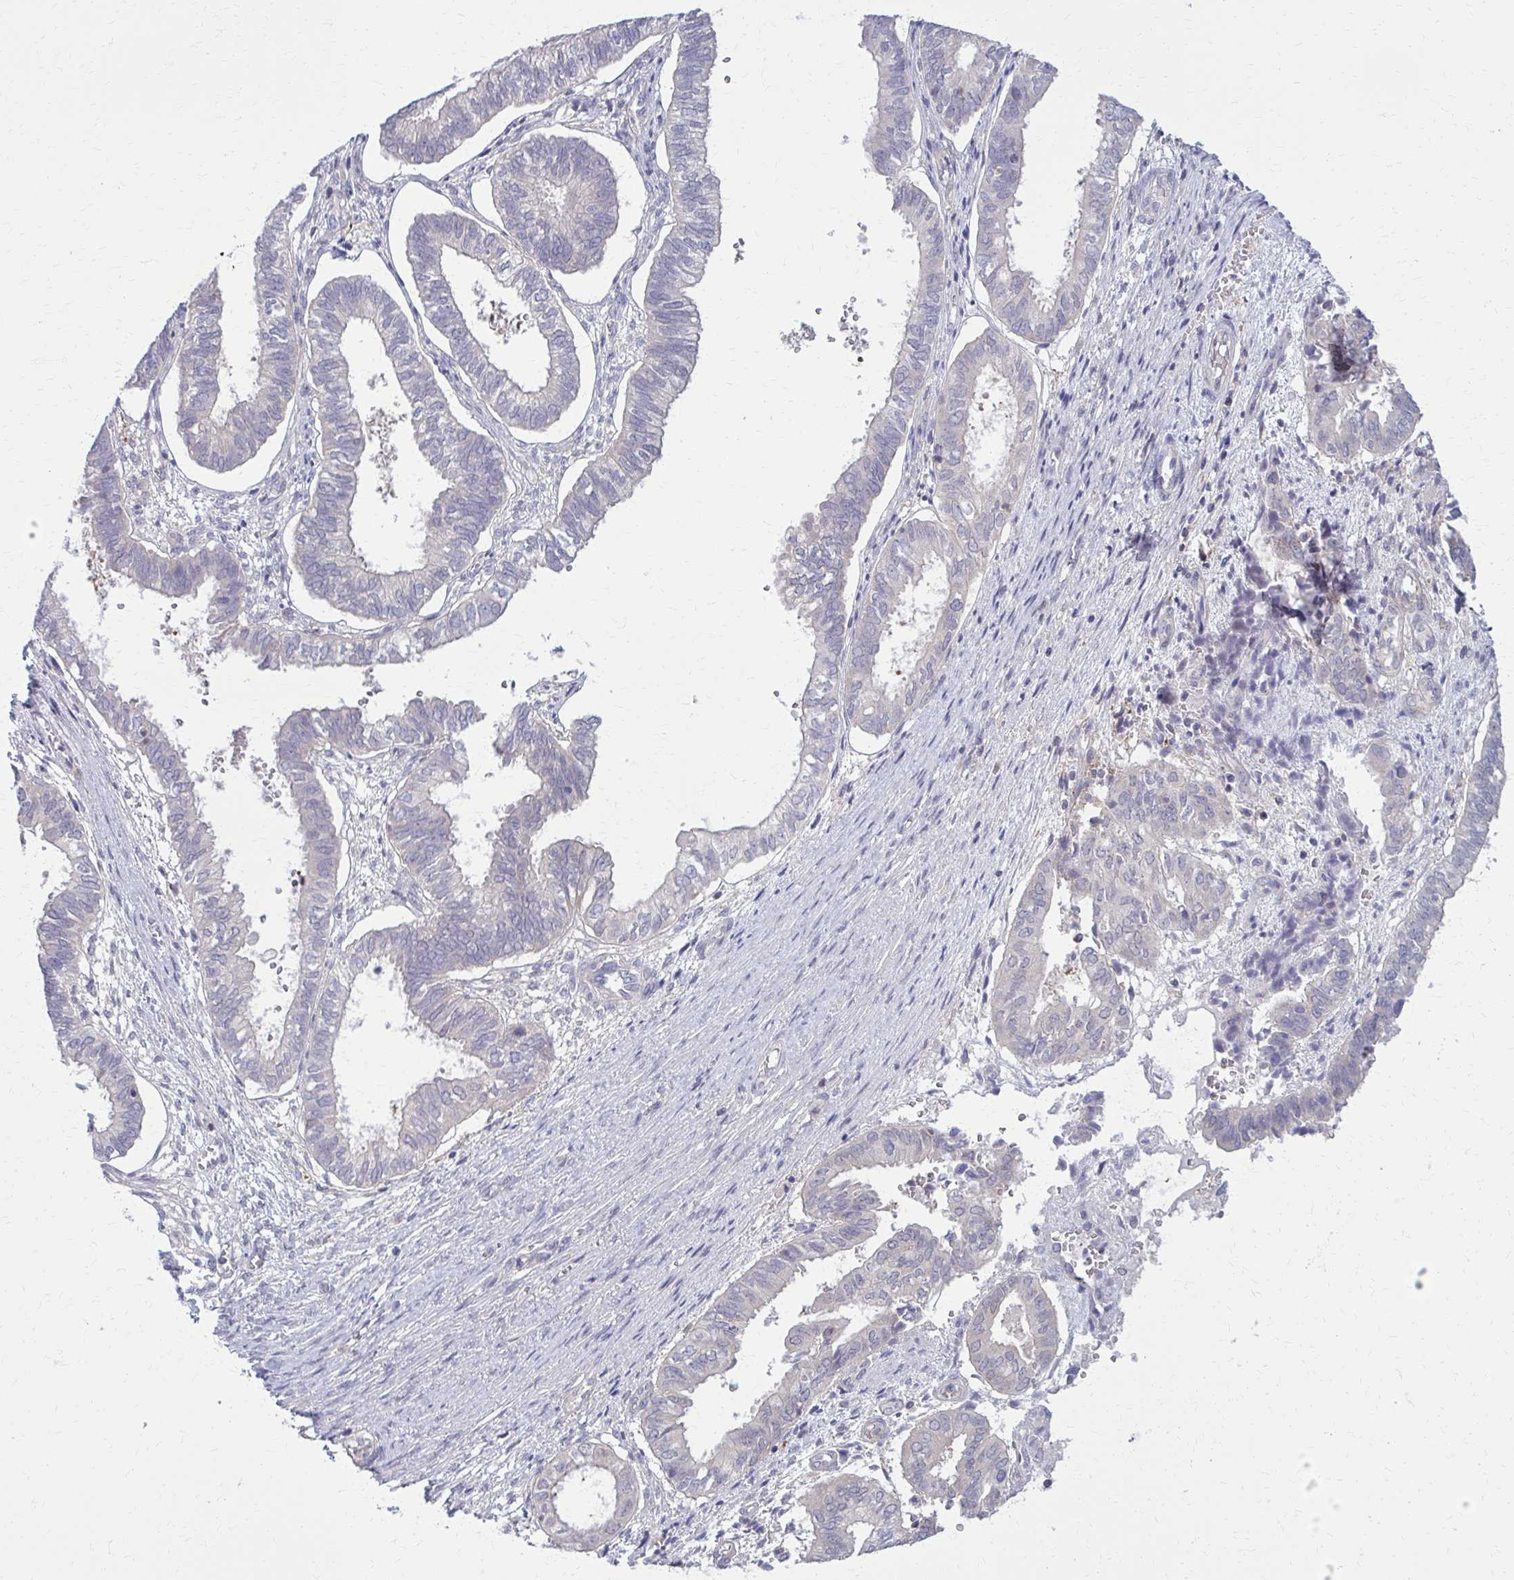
{"staining": {"intensity": "negative", "quantity": "none", "location": "none"}, "tissue": "ovarian cancer", "cell_type": "Tumor cells", "image_type": "cancer", "snomed": [{"axis": "morphology", "description": "Carcinoma, endometroid"}, {"axis": "topography", "description": "Ovary"}], "caption": "Ovarian cancer stained for a protein using immunohistochemistry (IHC) exhibits no positivity tumor cells.", "gene": "DBI", "patient": {"sex": "female", "age": 64}}